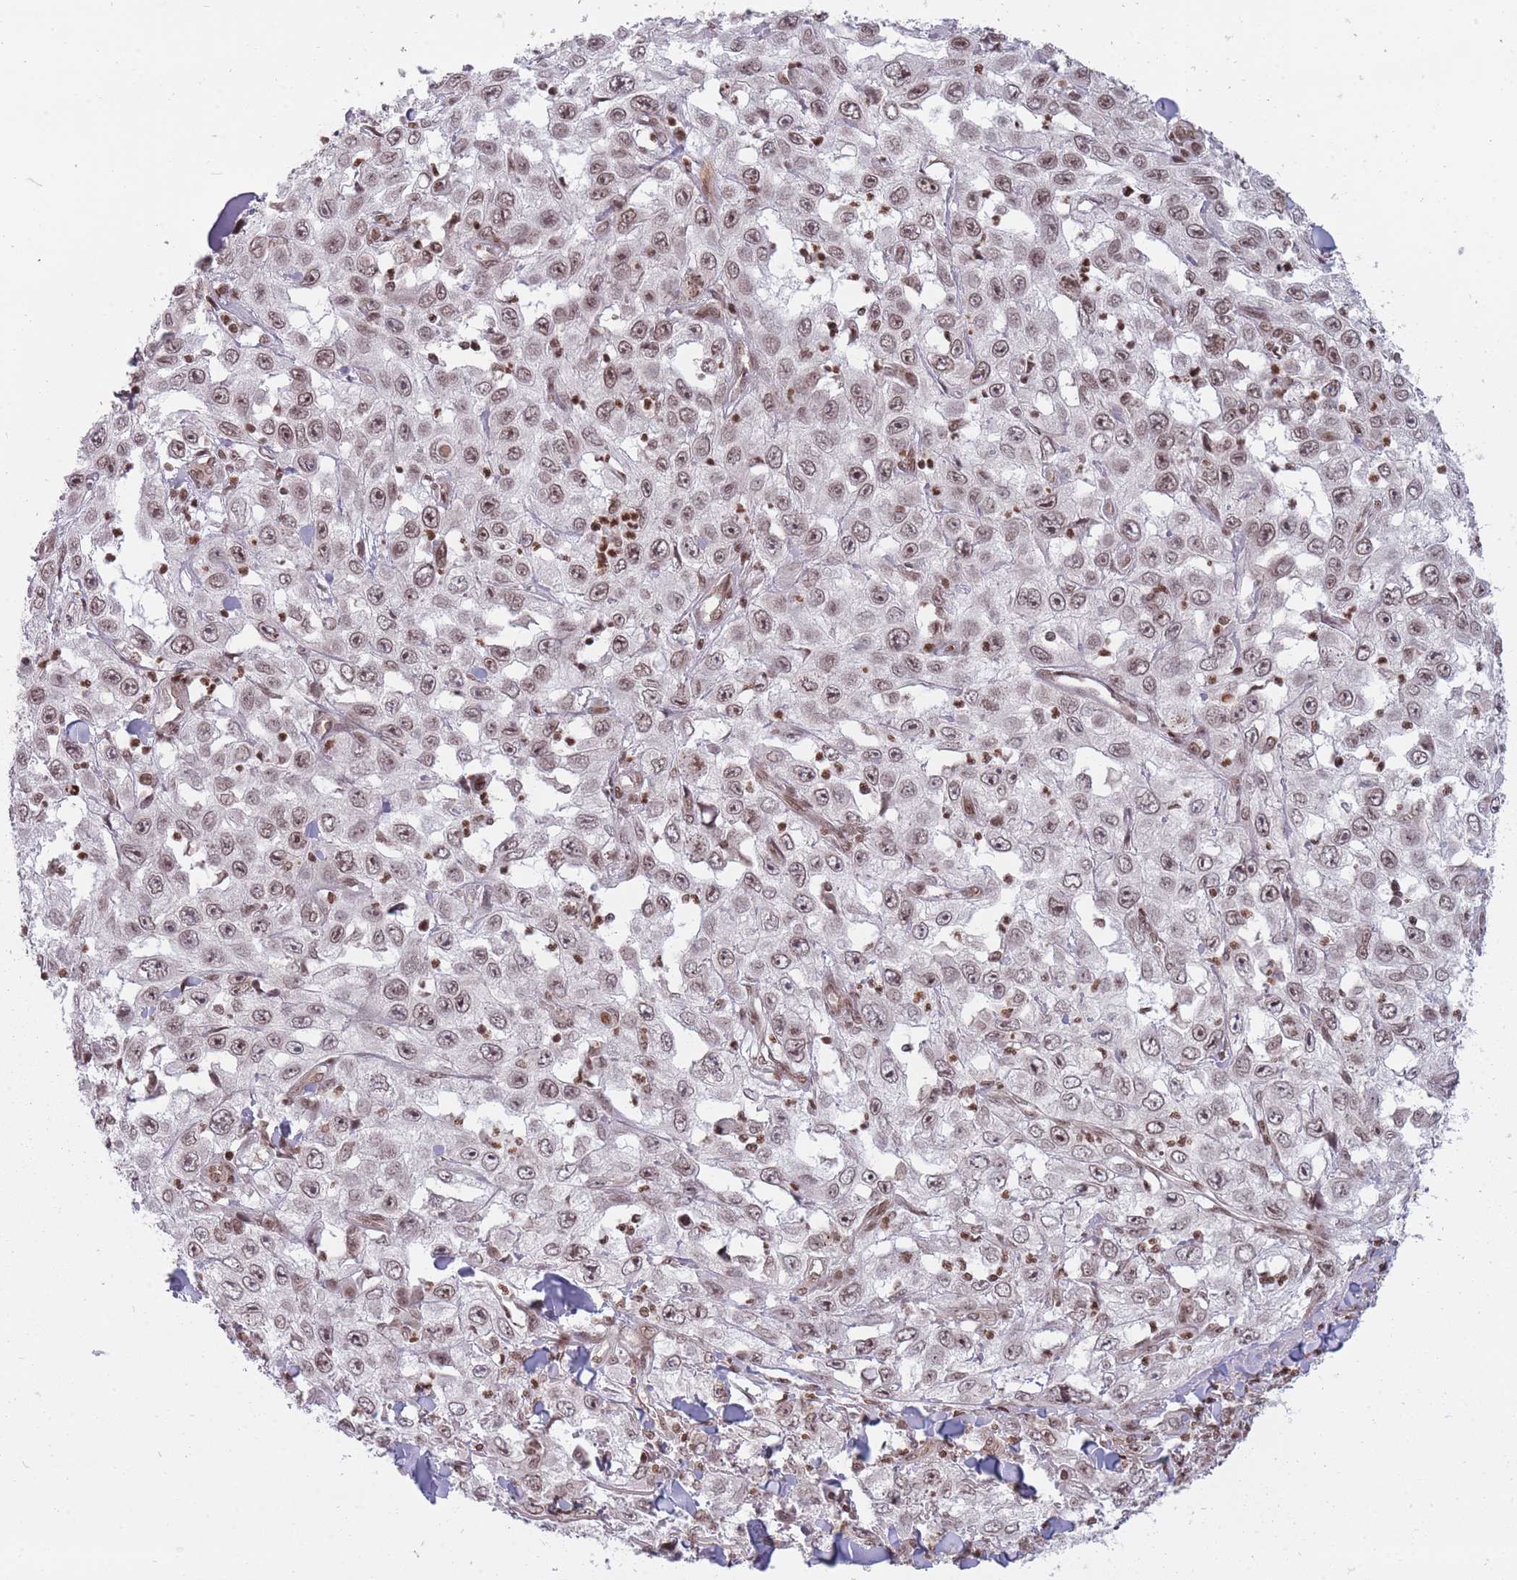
{"staining": {"intensity": "moderate", "quantity": "25%-75%", "location": "nuclear"}, "tissue": "skin cancer", "cell_type": "Tumor cells", "image_type": "cancer", "snomed": [{"axis": "morphology", "description": "Squamous cell carcinoma, NOS"}, {"axis": "topography", "description": "Skin"}], "caption": "A brown stain highlights moderate nuclear staining of a protein in human squamous cell carcinoma (skin) tumor cells.", "gene": "TMC6", "patient": {"sex": "male", "age": 82}}